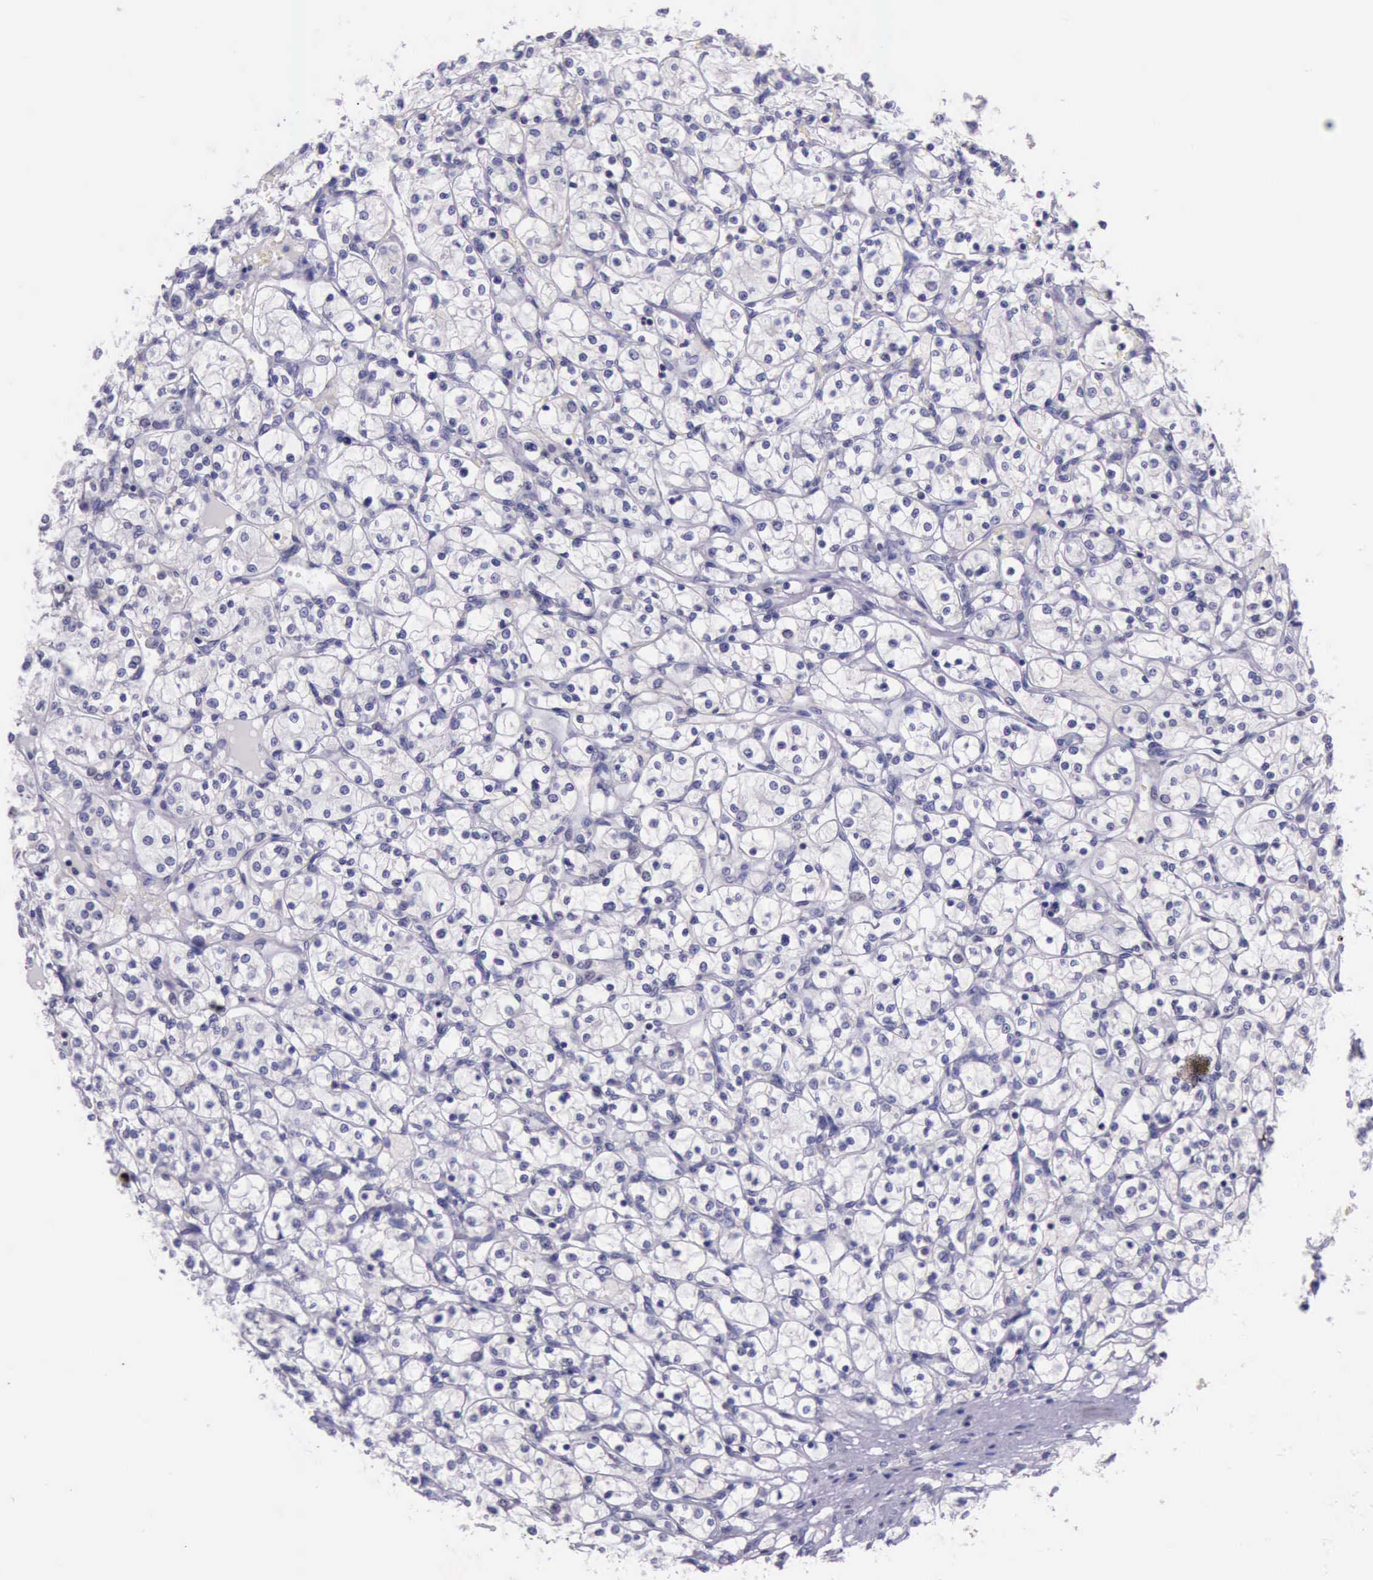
{"staining": {"intensity": "strong", "quantity": "<25%", "location": "nuclear"}, "tissue": "renal cancer", "cell_type": "Tumor cells", "image_type": "cancer", "snomed": [{"axis": "morphology", "description": "Adenocarcinoma, NOS"}, {"axis": "topography", "description": "Kidney"}], "caption": "A medium amount of strong nuclear positivity is appreciated in about <25% of tumor cells in adenocarcinoma (renal) tissue.", "gene": "PARP1", "patient": {"sex": "male", "age": 61}}